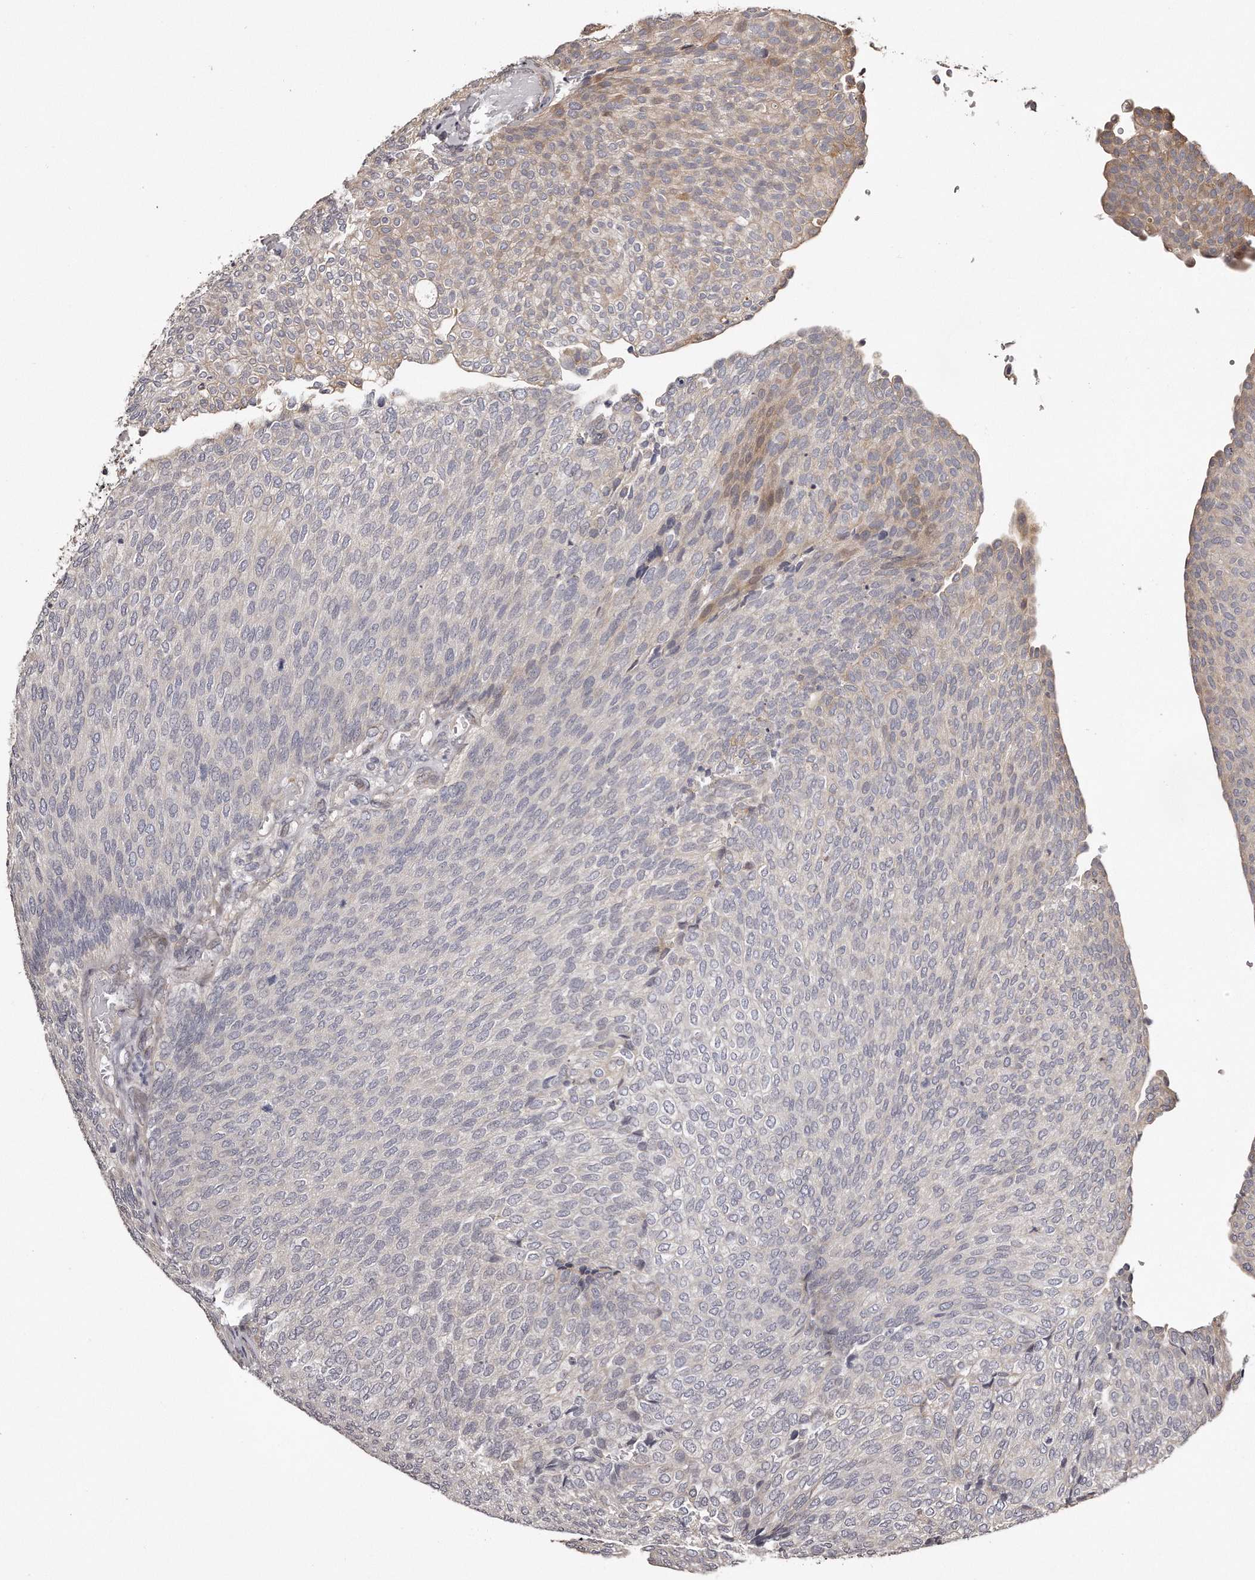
{"staining": {"intensity": "weak", "quantity": "<25%", "location": "cytoplasmic/membranous"}, "tissue": "urothelial cancer", "cell_type": "Tumor cells", "image_type": "cancer", "snomed": [{"axis": "morphology", "description": "Urothelial carcinoma, Low grade"}, {"axis": "topography", "description": "Urinary bladder"}], "caption": "The micrograph displays no staining of tumor cells in urothelial cancer.", "gene": "TRAPPC14", "patient": {"sex": "female", "age": 79}}